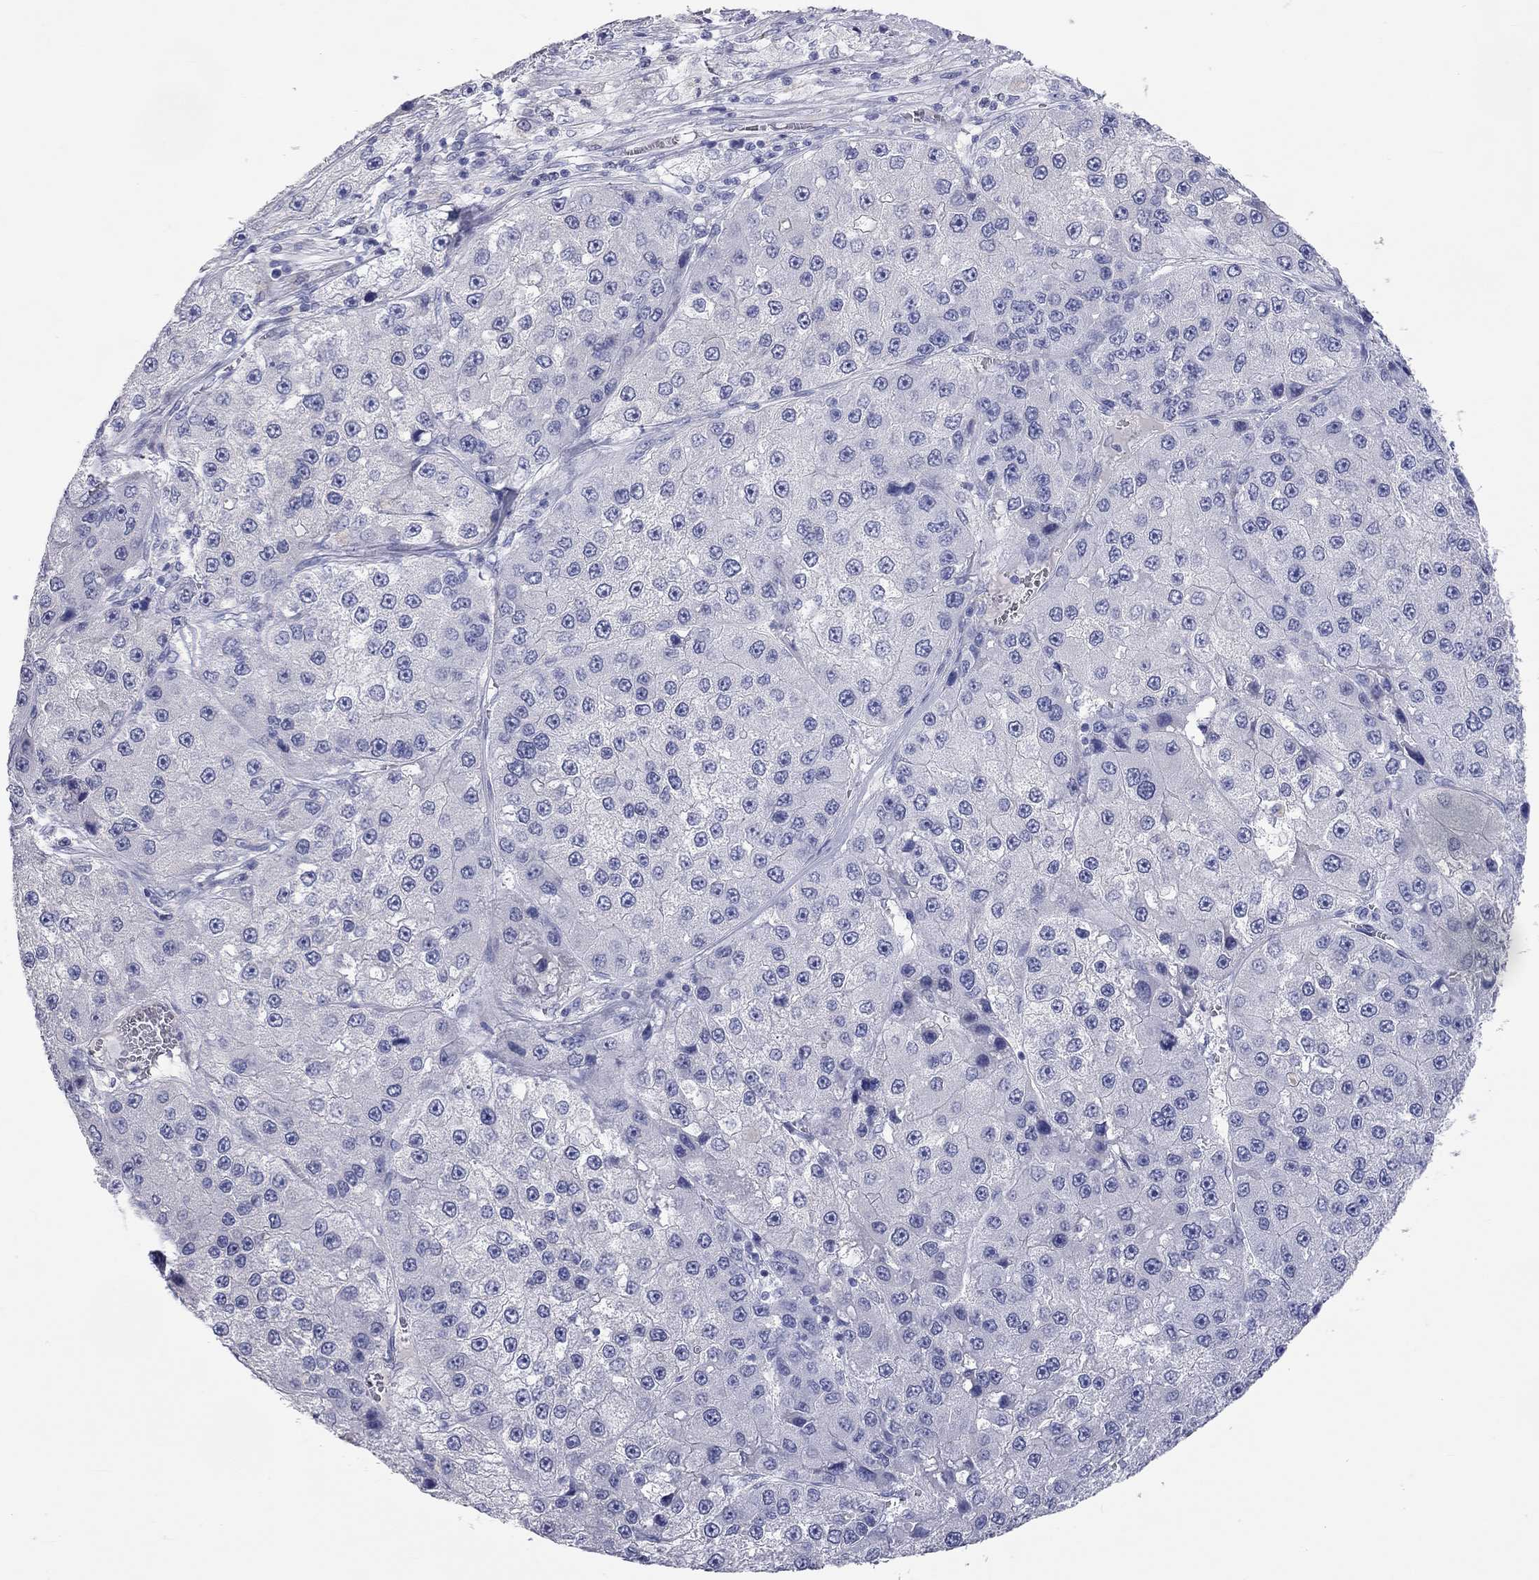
{"staining": {"intensity": "negative", "quantity": "none", "location": "none"}, "tissue": "liver cancer", "cell_type": "Tumor cells", "image_type": "cancer", "snomed": [{"axis": "morphology", "description": "Carcinoma, Hepatocellular, NOS"}, {"axis": "topography", "description": "Liver"}], "caption": "Protein analysis of hepatocellular carcinoma (liver) exhibits no significant staining in tumor cells.", "gene": "PCDHGC5", "patient": {"sex": "female", "age": 73}}